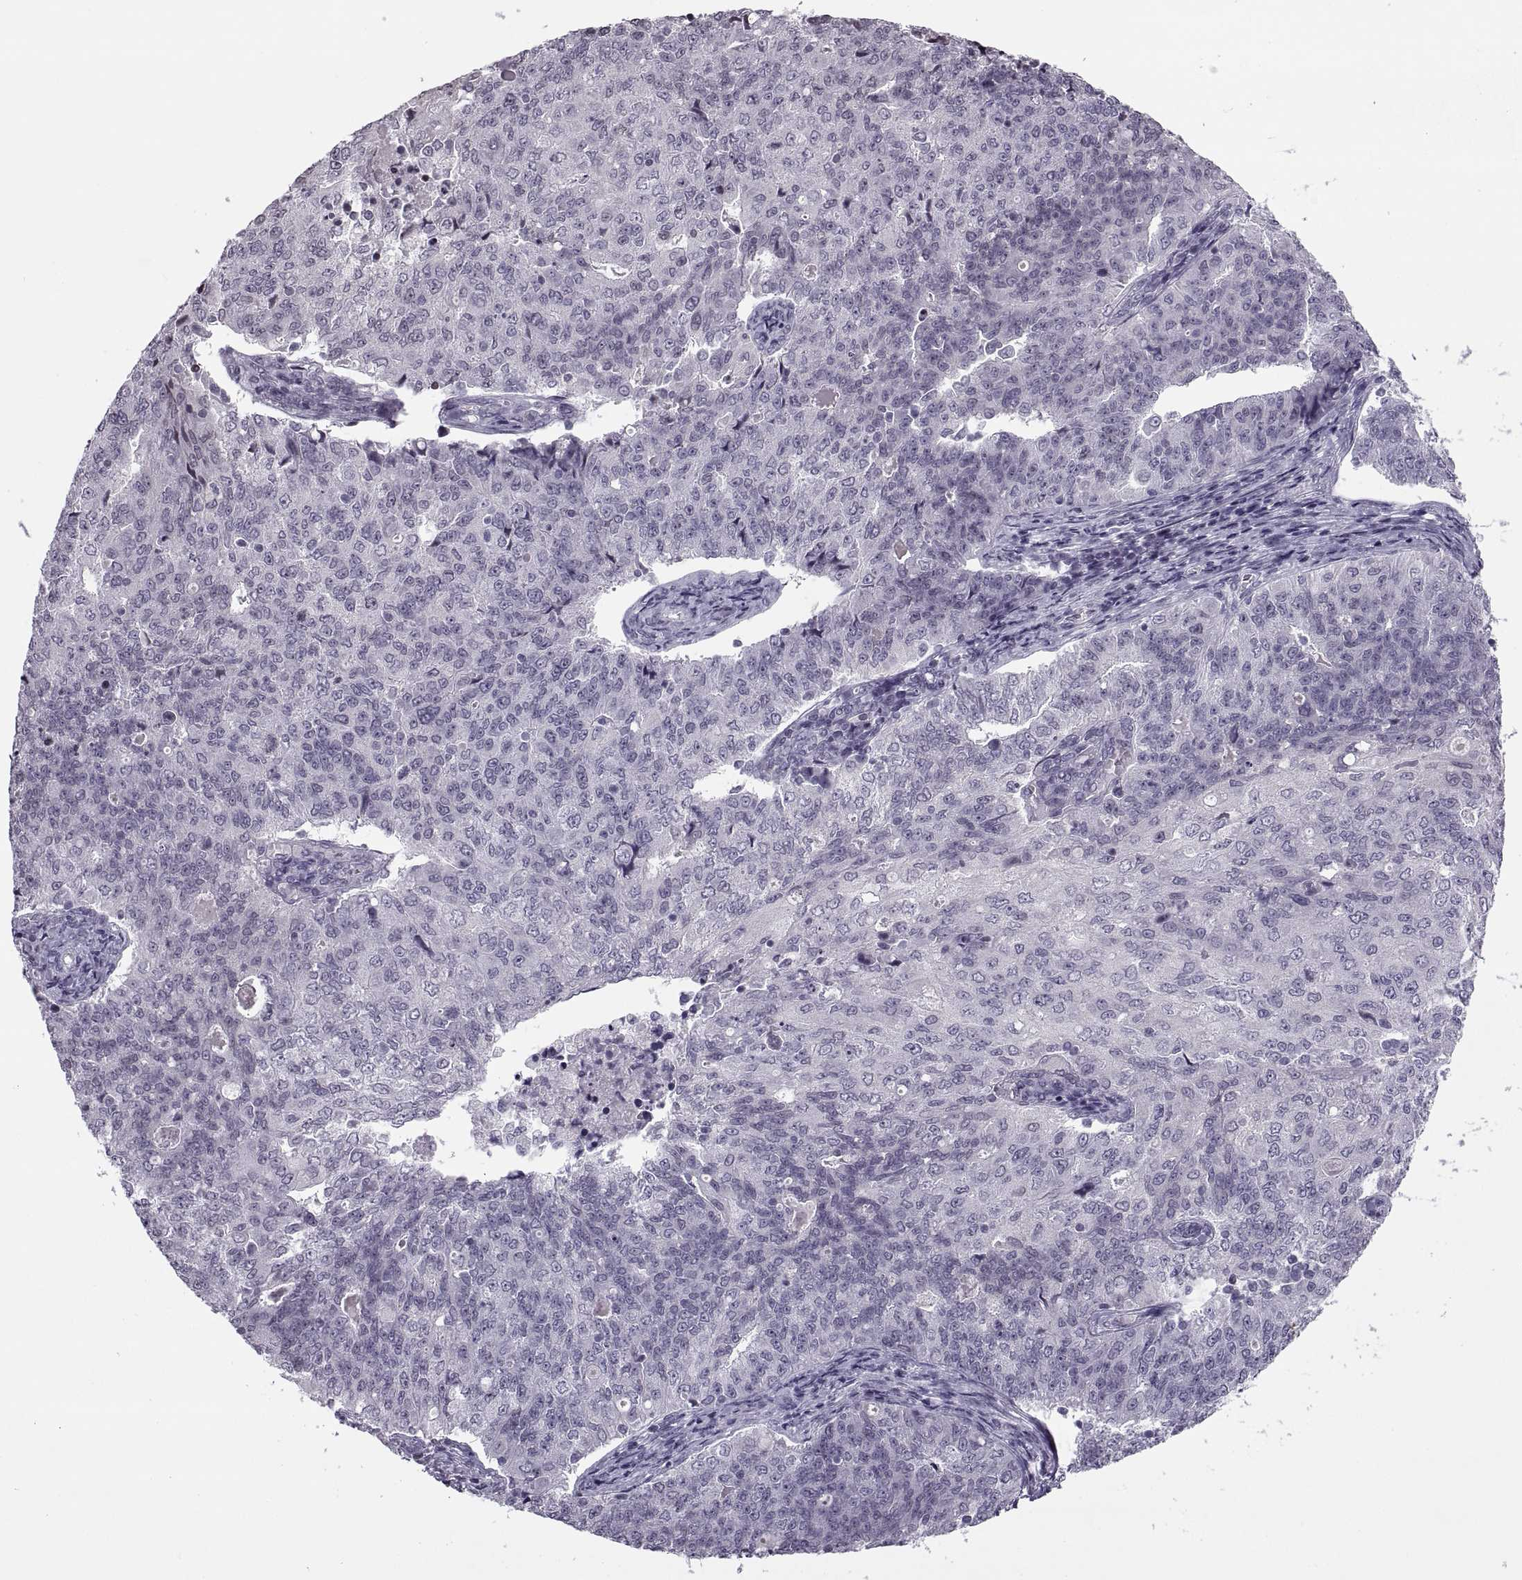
{"staining": {"intensity": "negative", "quantity": "none", "location": "none"}, "tissue": "endometrial cancer", "cell_type": "Tumor cells", "image_type": "cancer", "snomed": [{"axis": "morphology", "description": "Adenocarcinoma, NOS"}, {"axis": "topography", "description": "Endometrium"}], "caption": "Tumor cells show no significant positivity in endometrial adenocarcinoma.", "gene": "H1-8", "patient": {"sex": "female", "age": 43}}